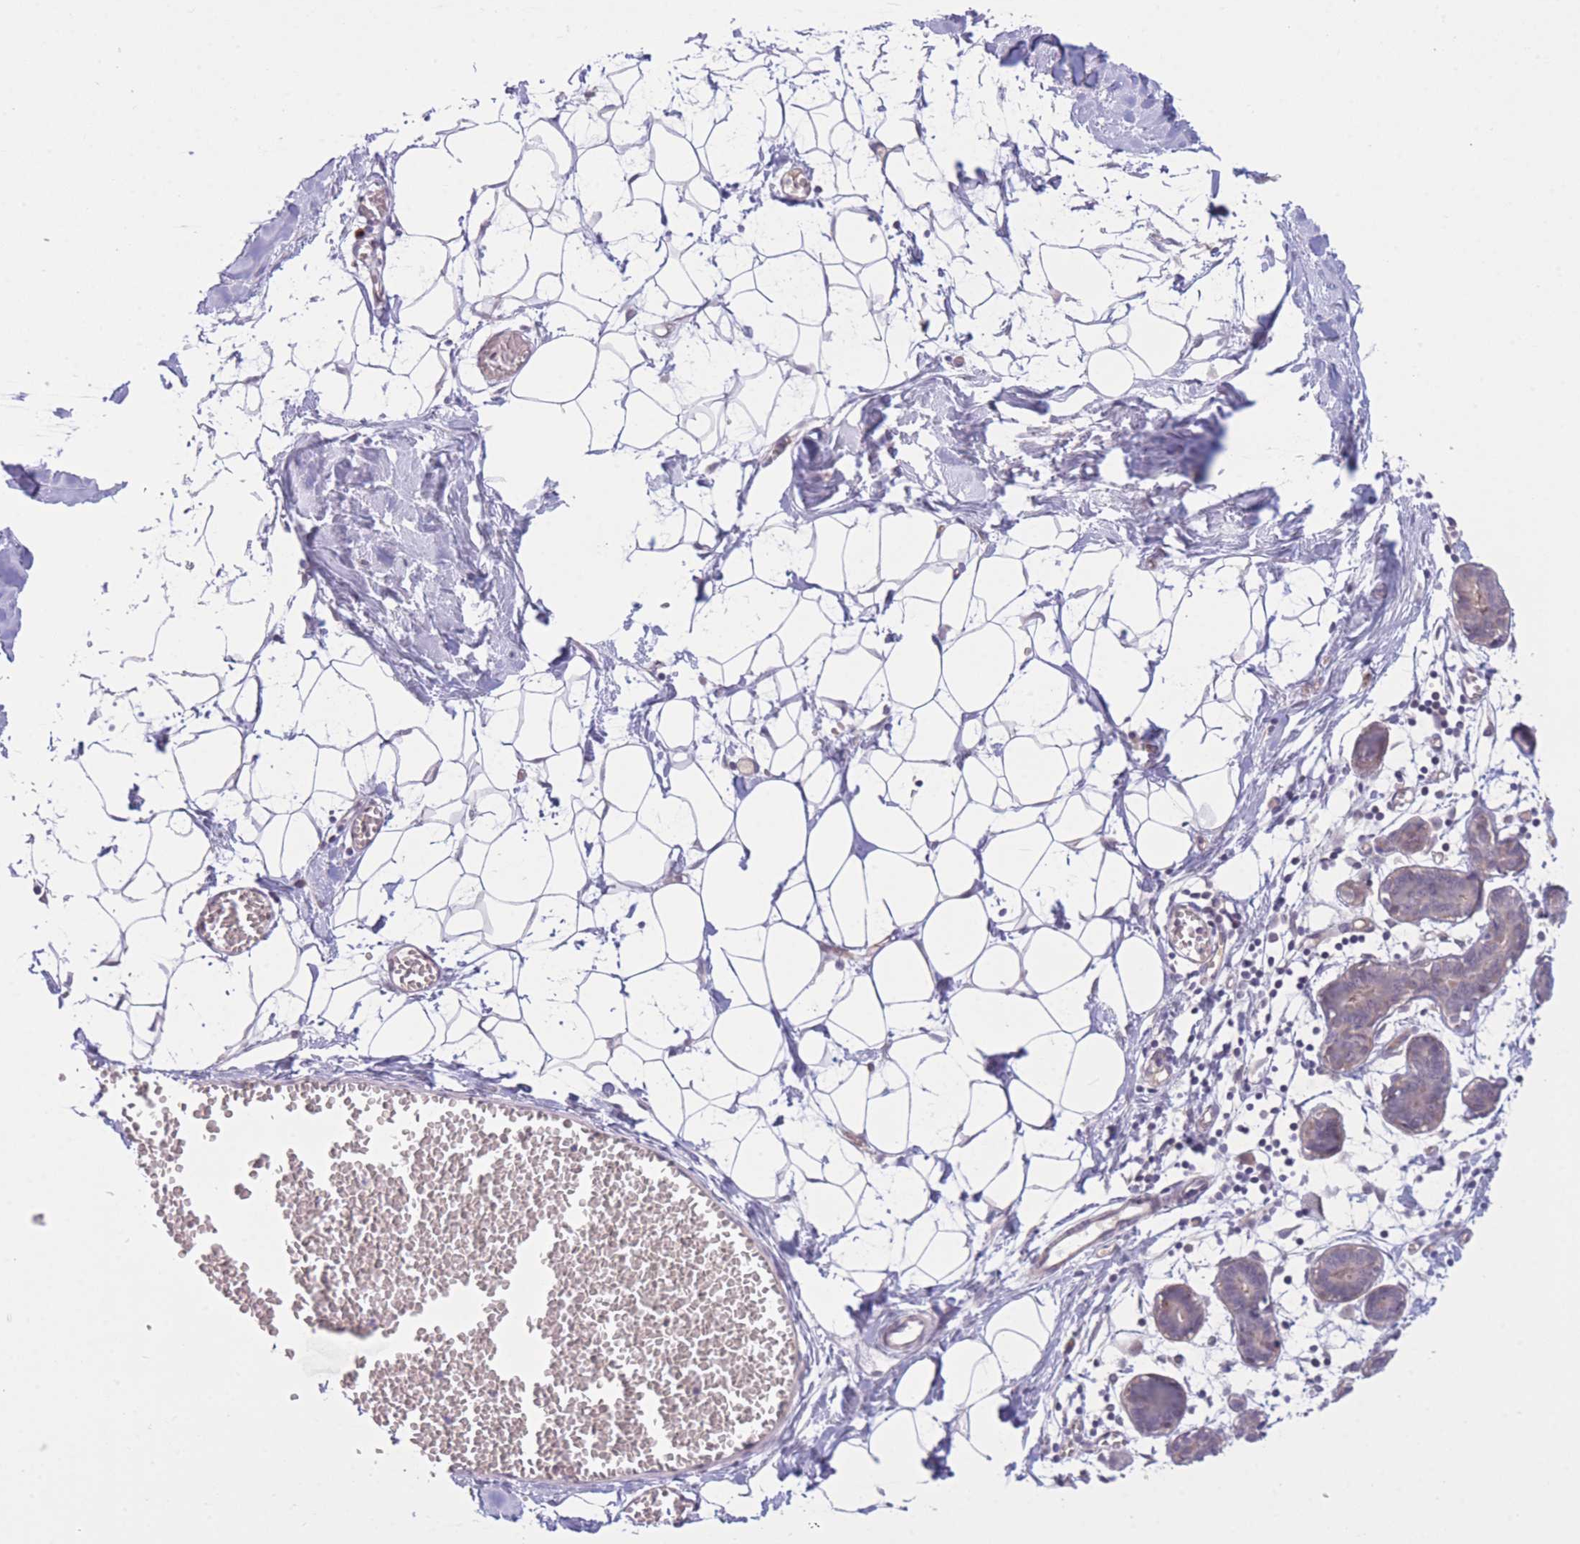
{"staining": {"intensity": "negative", "quantity": "none", "location": "none"}, "tissue": "breast", "cell_type": "Adipocytes", "image_type": "normal", "snomed": [{"axis": "morphology", "description": "Normal tissue, NOS"}, {"axis": "topography", "description": "Breast"}], "caption": "An IHC photomicrograph of normal breast is shown. There is no staining in adipocytes of breast. (DAB (3,3'-diaminobenzidine) immunohistochemistry (IHC) with hematoxylin counter stain).", "gene": "CDC25B", "patient": {"sex": "female", "age": 27}}